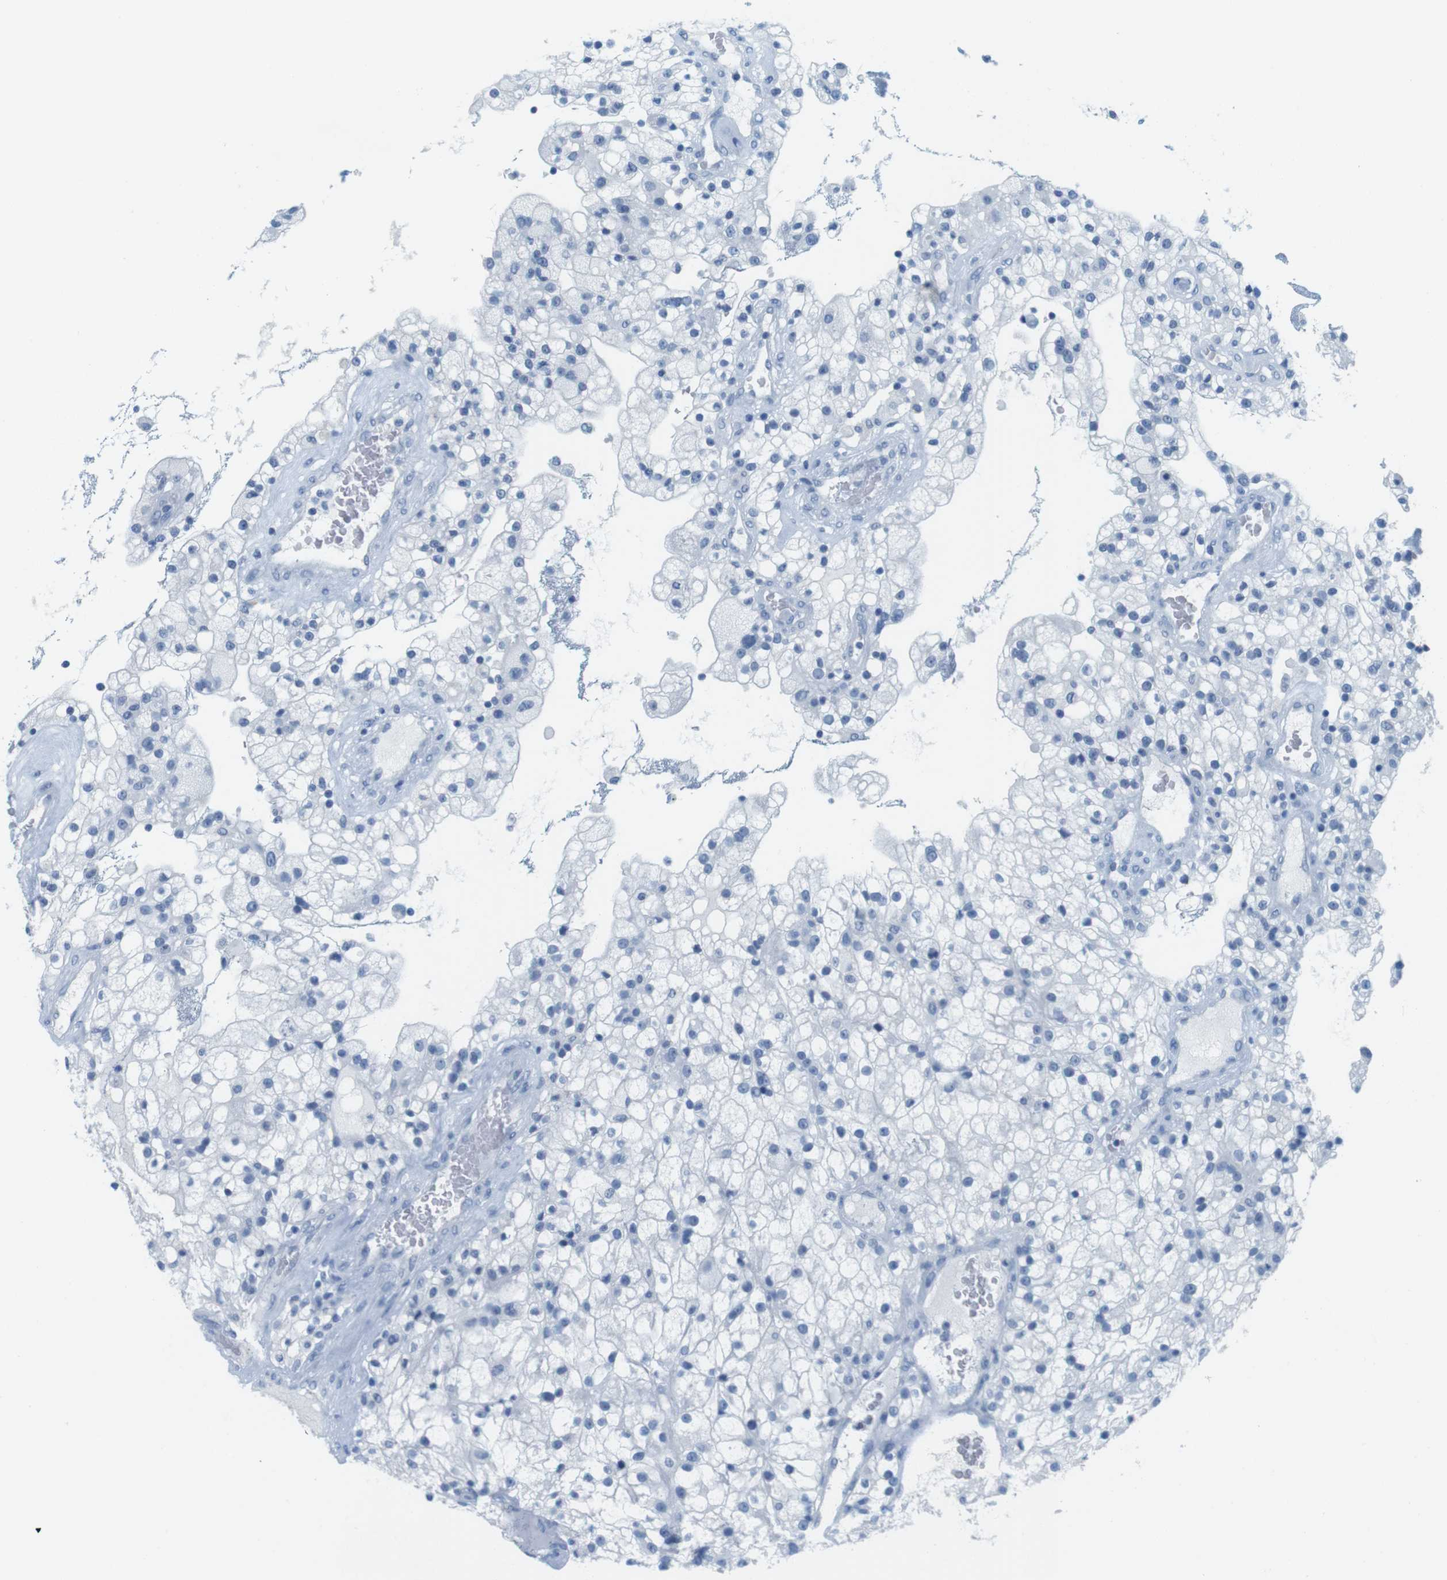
{"staining": {"intensity": "negative", "quantity": "none", "location": "none"}, "tissue": "renal cancer", "cell_type": "Tumor cells", "image_type": "cancer", "snomed": [{"axis": "morphology", "description": "Adenocarcinoma, NOS"}, {"axis": "topography", "description": "Kidney"}], "caption": "A high-resolution photomicrograph shows immunohistochemistry (IHC) staining of renal cancer (adenocarcinoma), which demonstrates no significant staining in tumor cells.", "gene": "CYP2C9", "patient": {"sex": "female", "age": 52}}